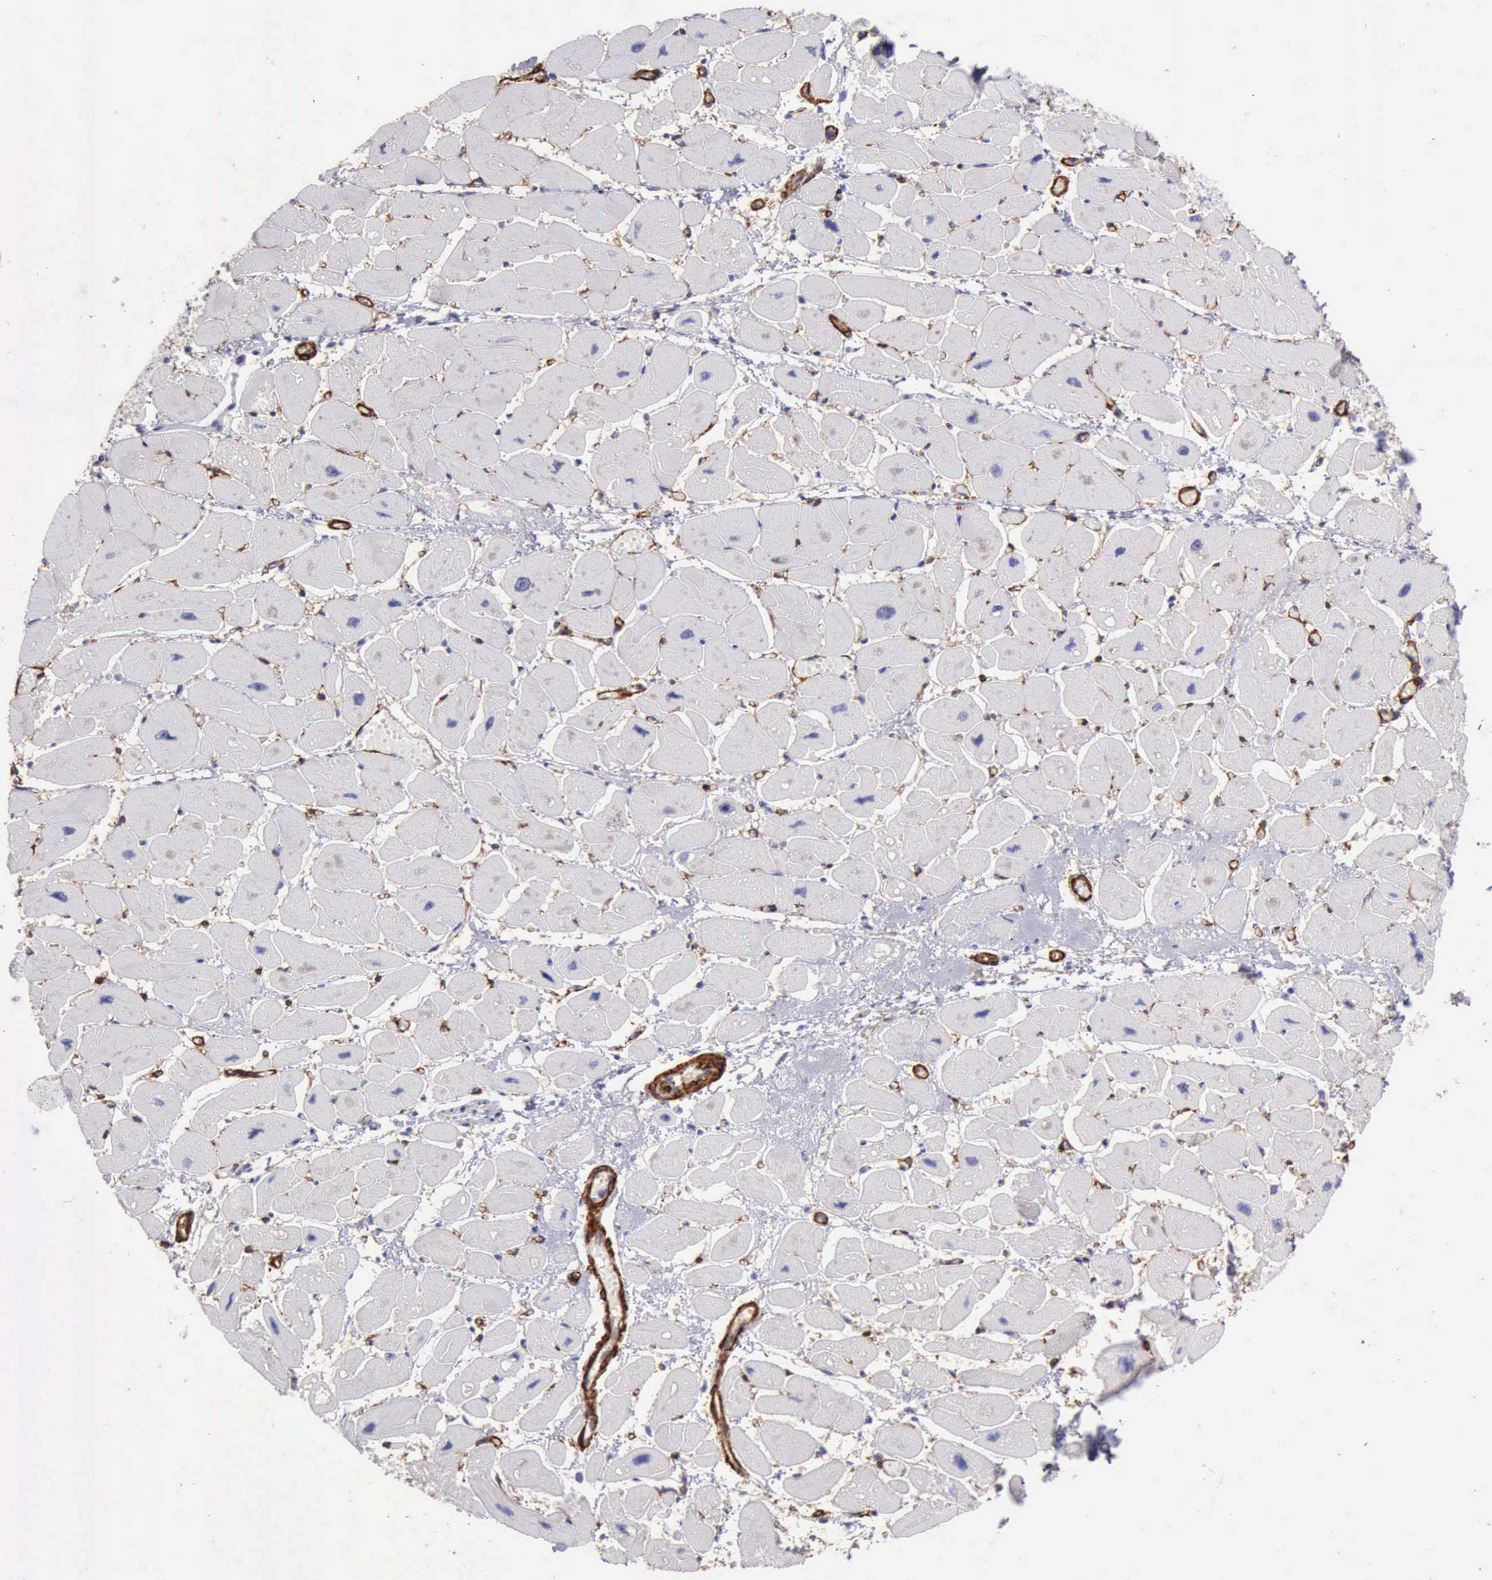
{"staining": {"intensity": "negative", "quantity": "none", "location": "none"}, "tissue": "heart muscle", "cell_type": "Cardiomyocytes", "image_type": "normal", "snomed": [{"axis": "morphology", "description": "Normal tissue, NOS"}, {"axis": "topography", "description": "Heart"}], "caption": "An image of heart muscle stained for a protein demonstrates no brown staining in cardiomyocytes.", "gene": "AOC3", "patient": {"sex": "female", "age": 54}}